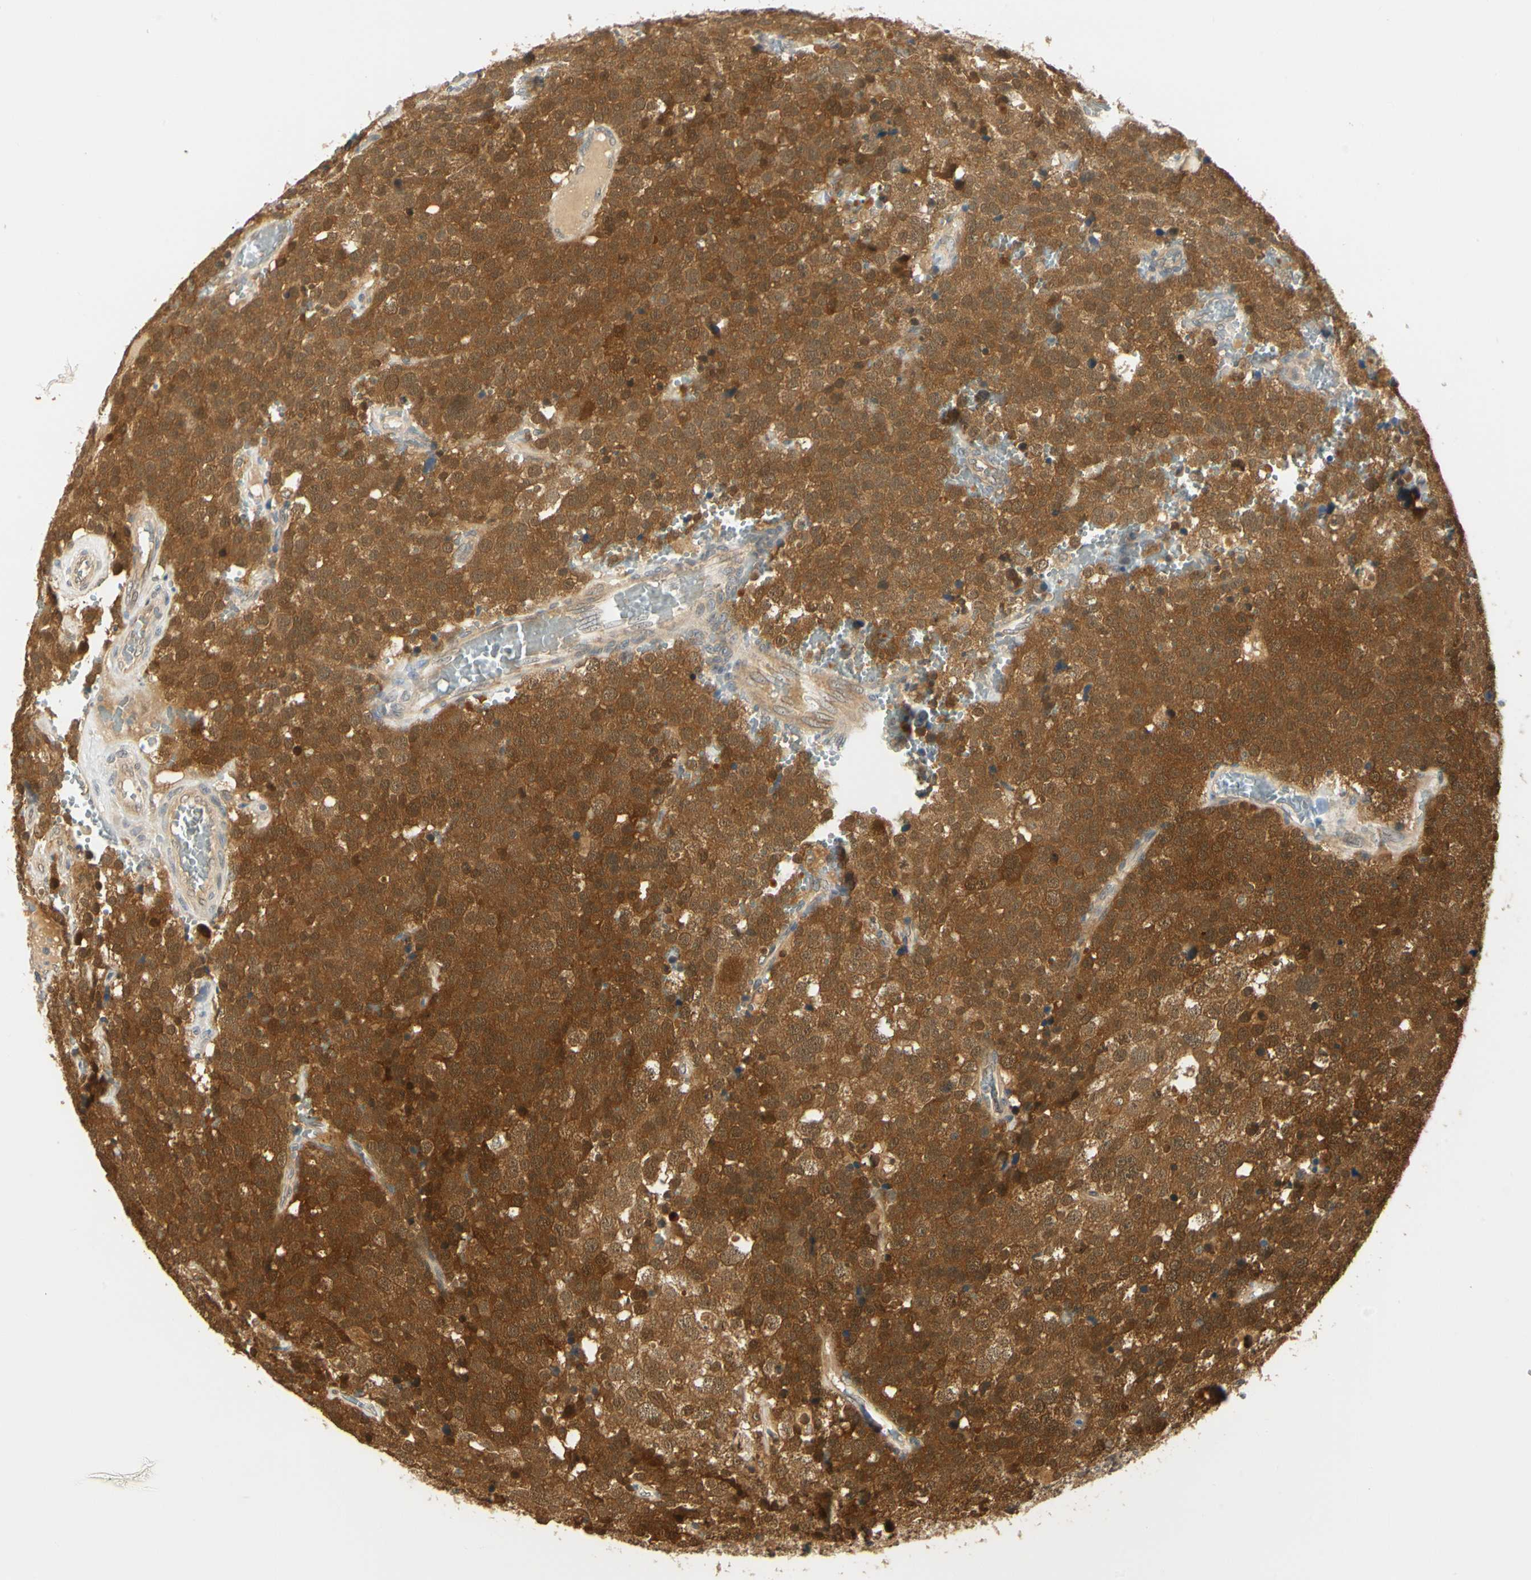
{"staining": {"intensity": "strong", "quantity": ">75%", "location": "cytoplasmic/membranous,nuclear"}, "tissue": "testis cancer", "cell_type": "Tumor cells", "image_type": "cancer", "snomed": [{"axis": "morphology", "description": "Seminoma, NOS"}, {"axis": "topography", "description": "Testis"}], "caption": "This is an image of immunohistochemistry staining of testis seminoma, which shows strong positivity in the cytoplasmic/membranous and nuclear of tumor cells.", "gene": "UBE2Z", "patient": {"sex": "male", "age": 71}}